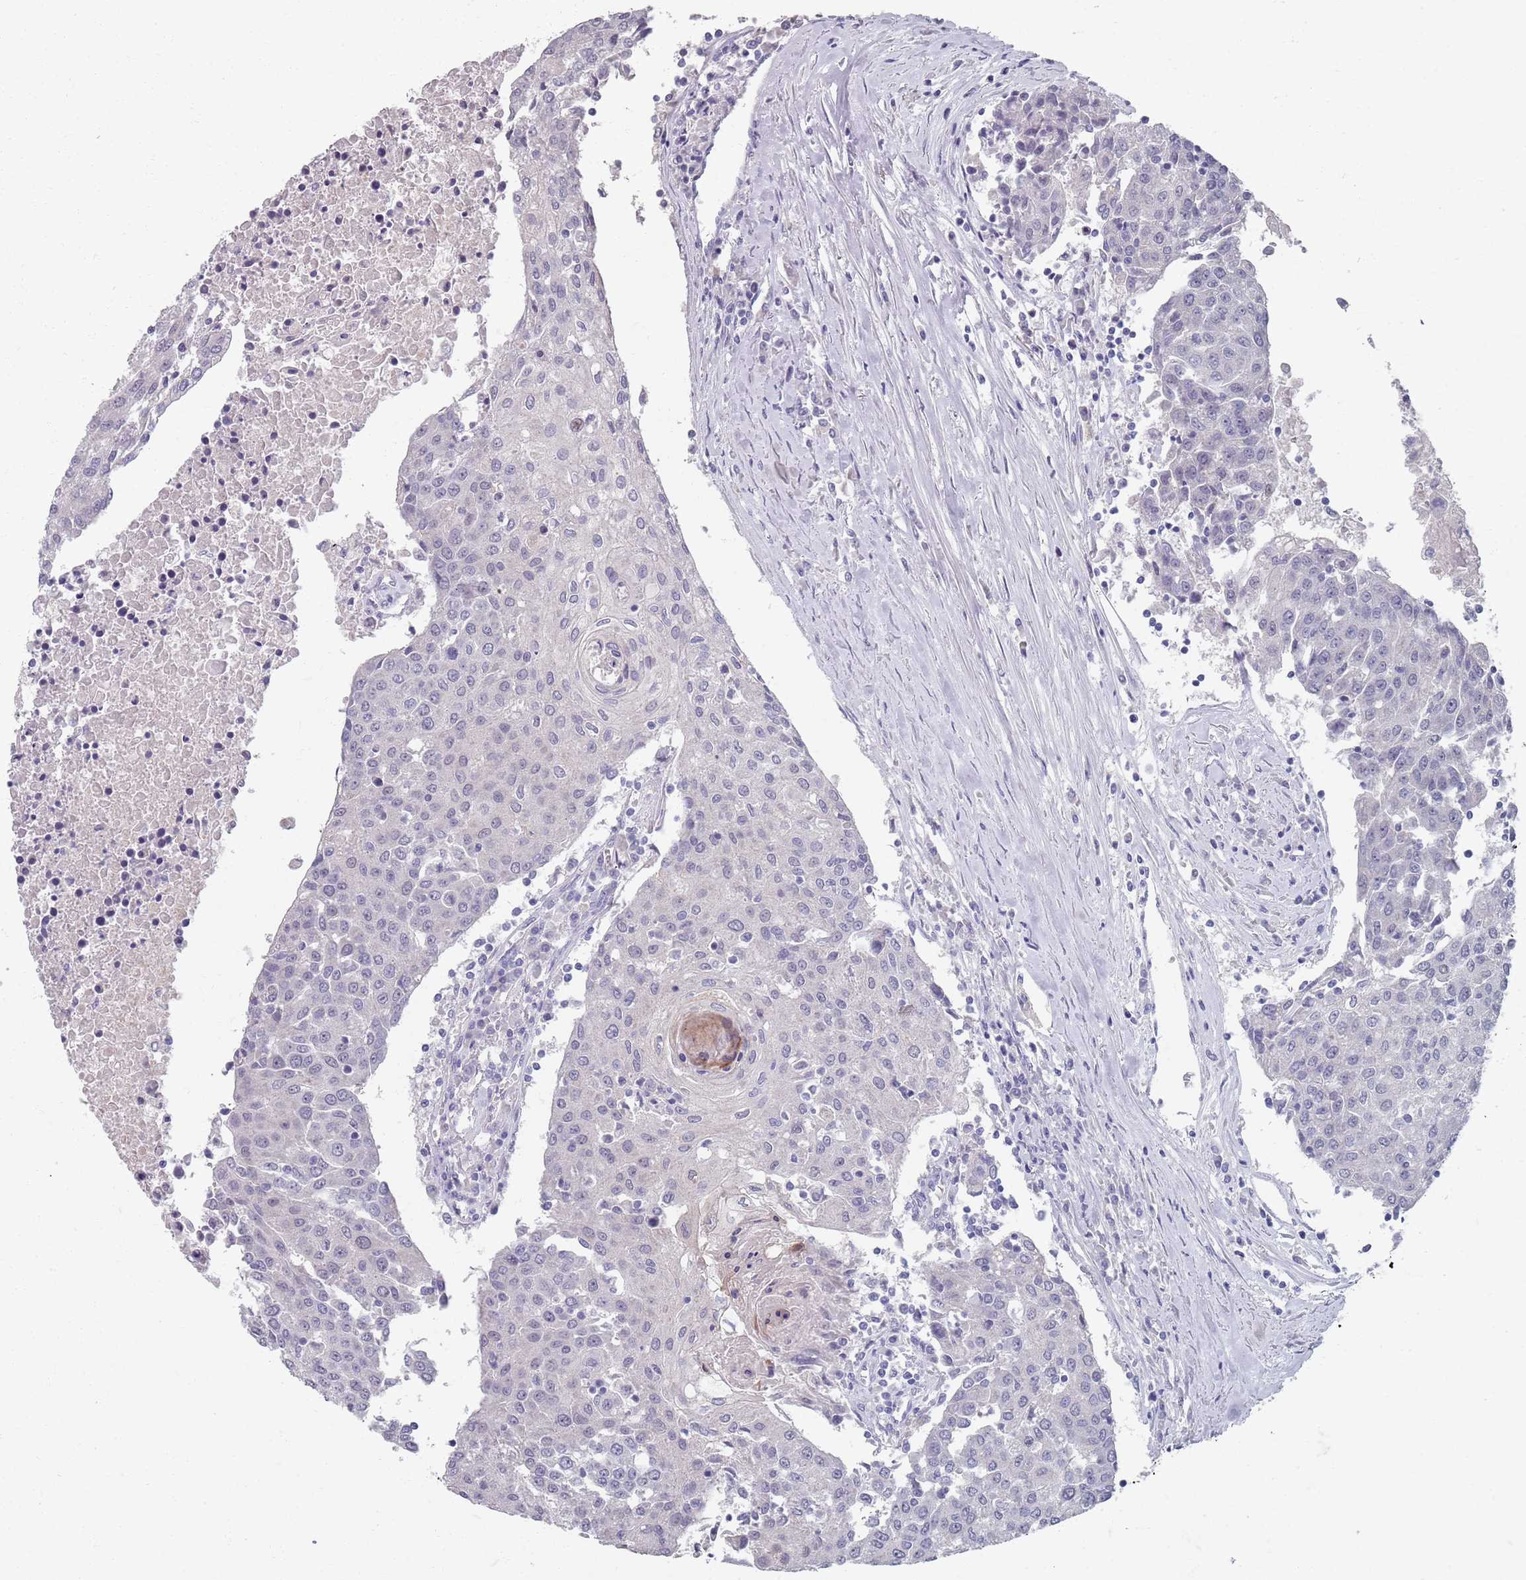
{"staining": {"intensity": "negative", "quantity": "none", "location": "none"}, "tissue": "urothelial cancer", "cell_type": "Tumor cells", "image_type": "cancer", "snomed": [{"axis": "morphology", "description": "Urothelial carcinoma, High grade"}, {"axis": "topography", "description": "Urinary bladder"}], "caption": "Tumor cells show no significant protein staining in urothelial cancer.", "gene": "SAMD1", "patient": {"sex": "female", "age": 85}}